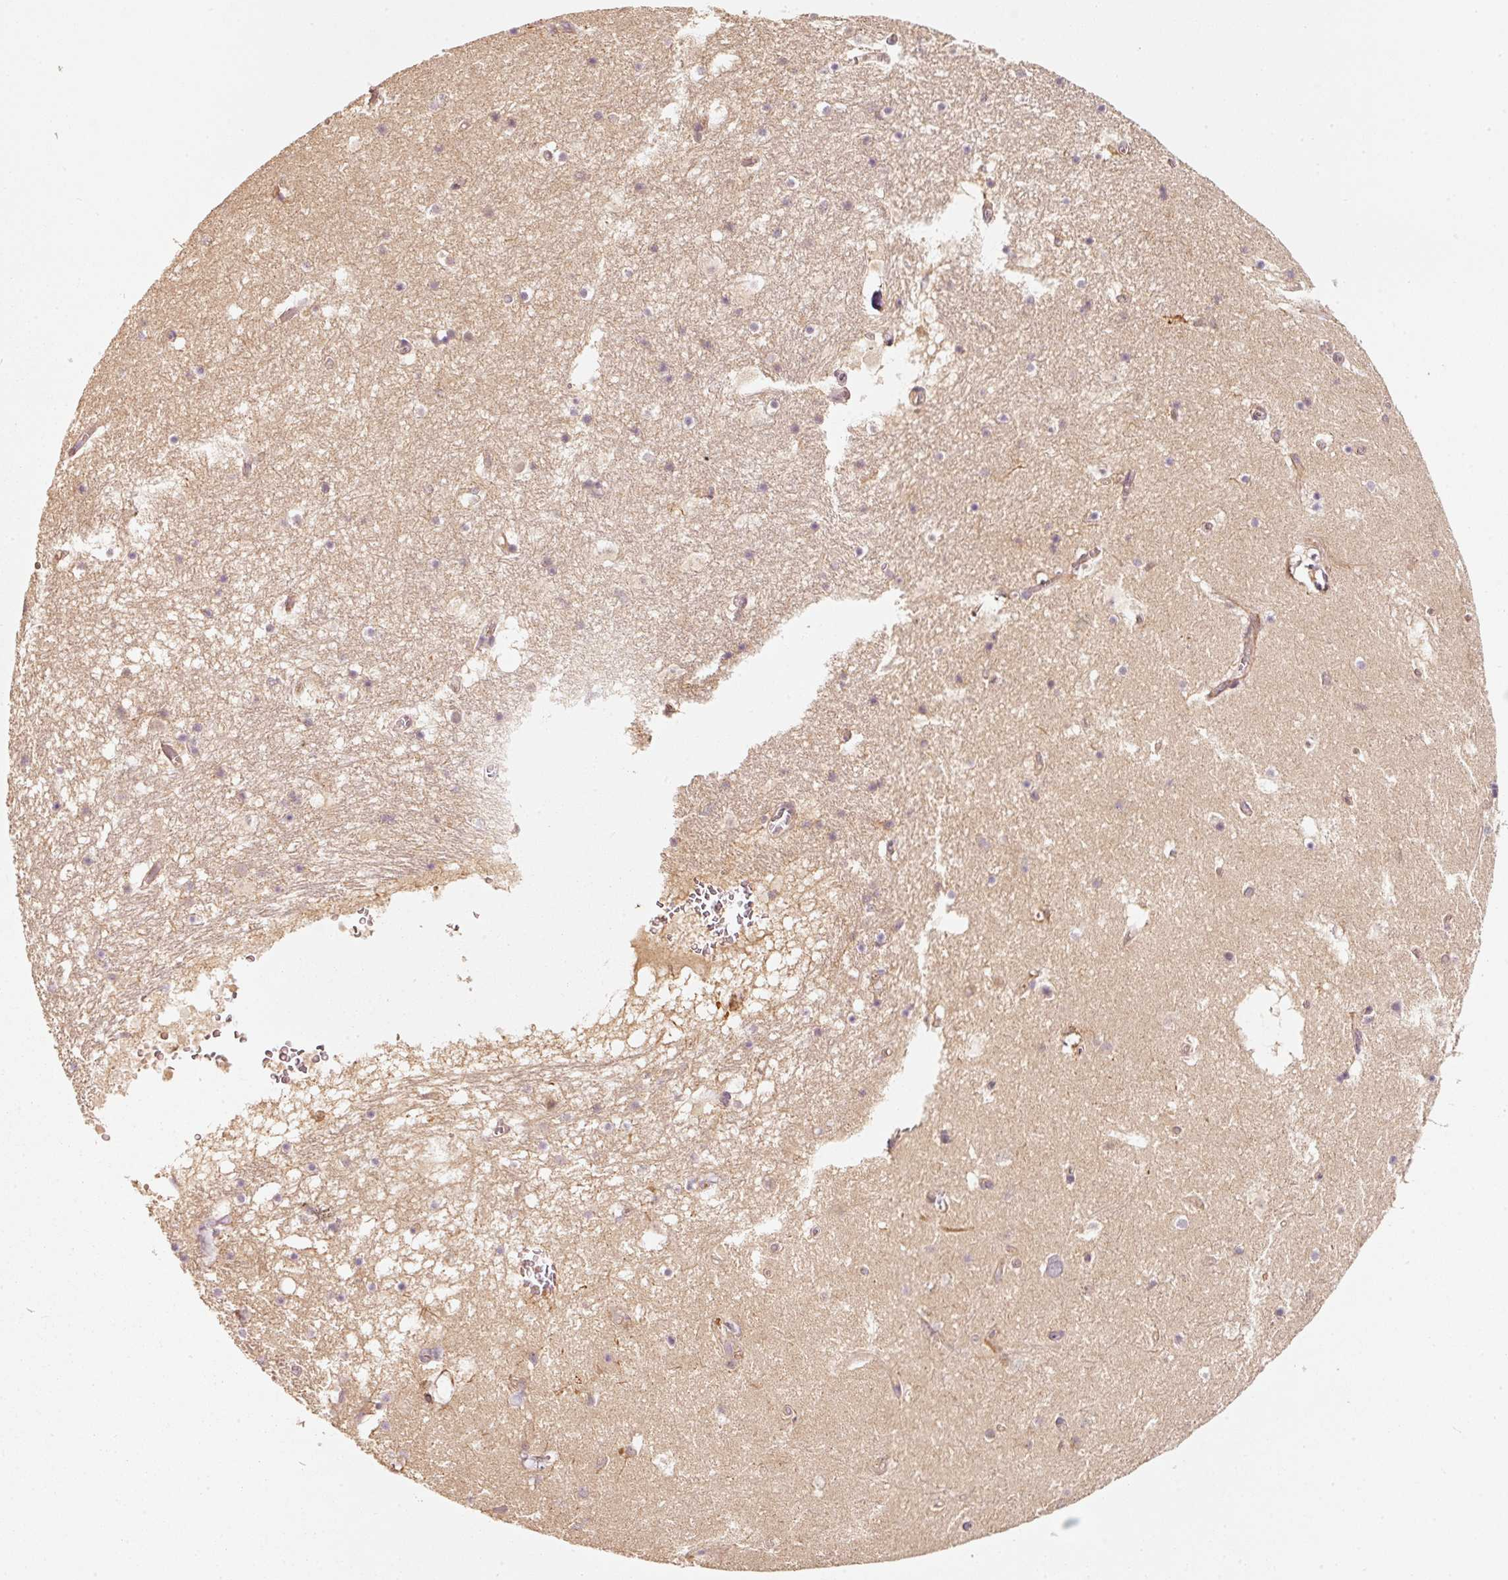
{"staining": {"intensity": "negative", "quantity": "none", "location": "none"}, "tissue": "hippocampus", "cell_type": "Glial cells", "image_type": "normal", "snomed": [{"axis": "morphology", "description": "Normal tissue, NOS"}, {"axis": "topography", "description": "Hippocampus"}], "caption": "There is no significant expression in glial cells of hippocampus.", "gene": "RRAS2", "patient": {"sex": "female", "age": 52}}